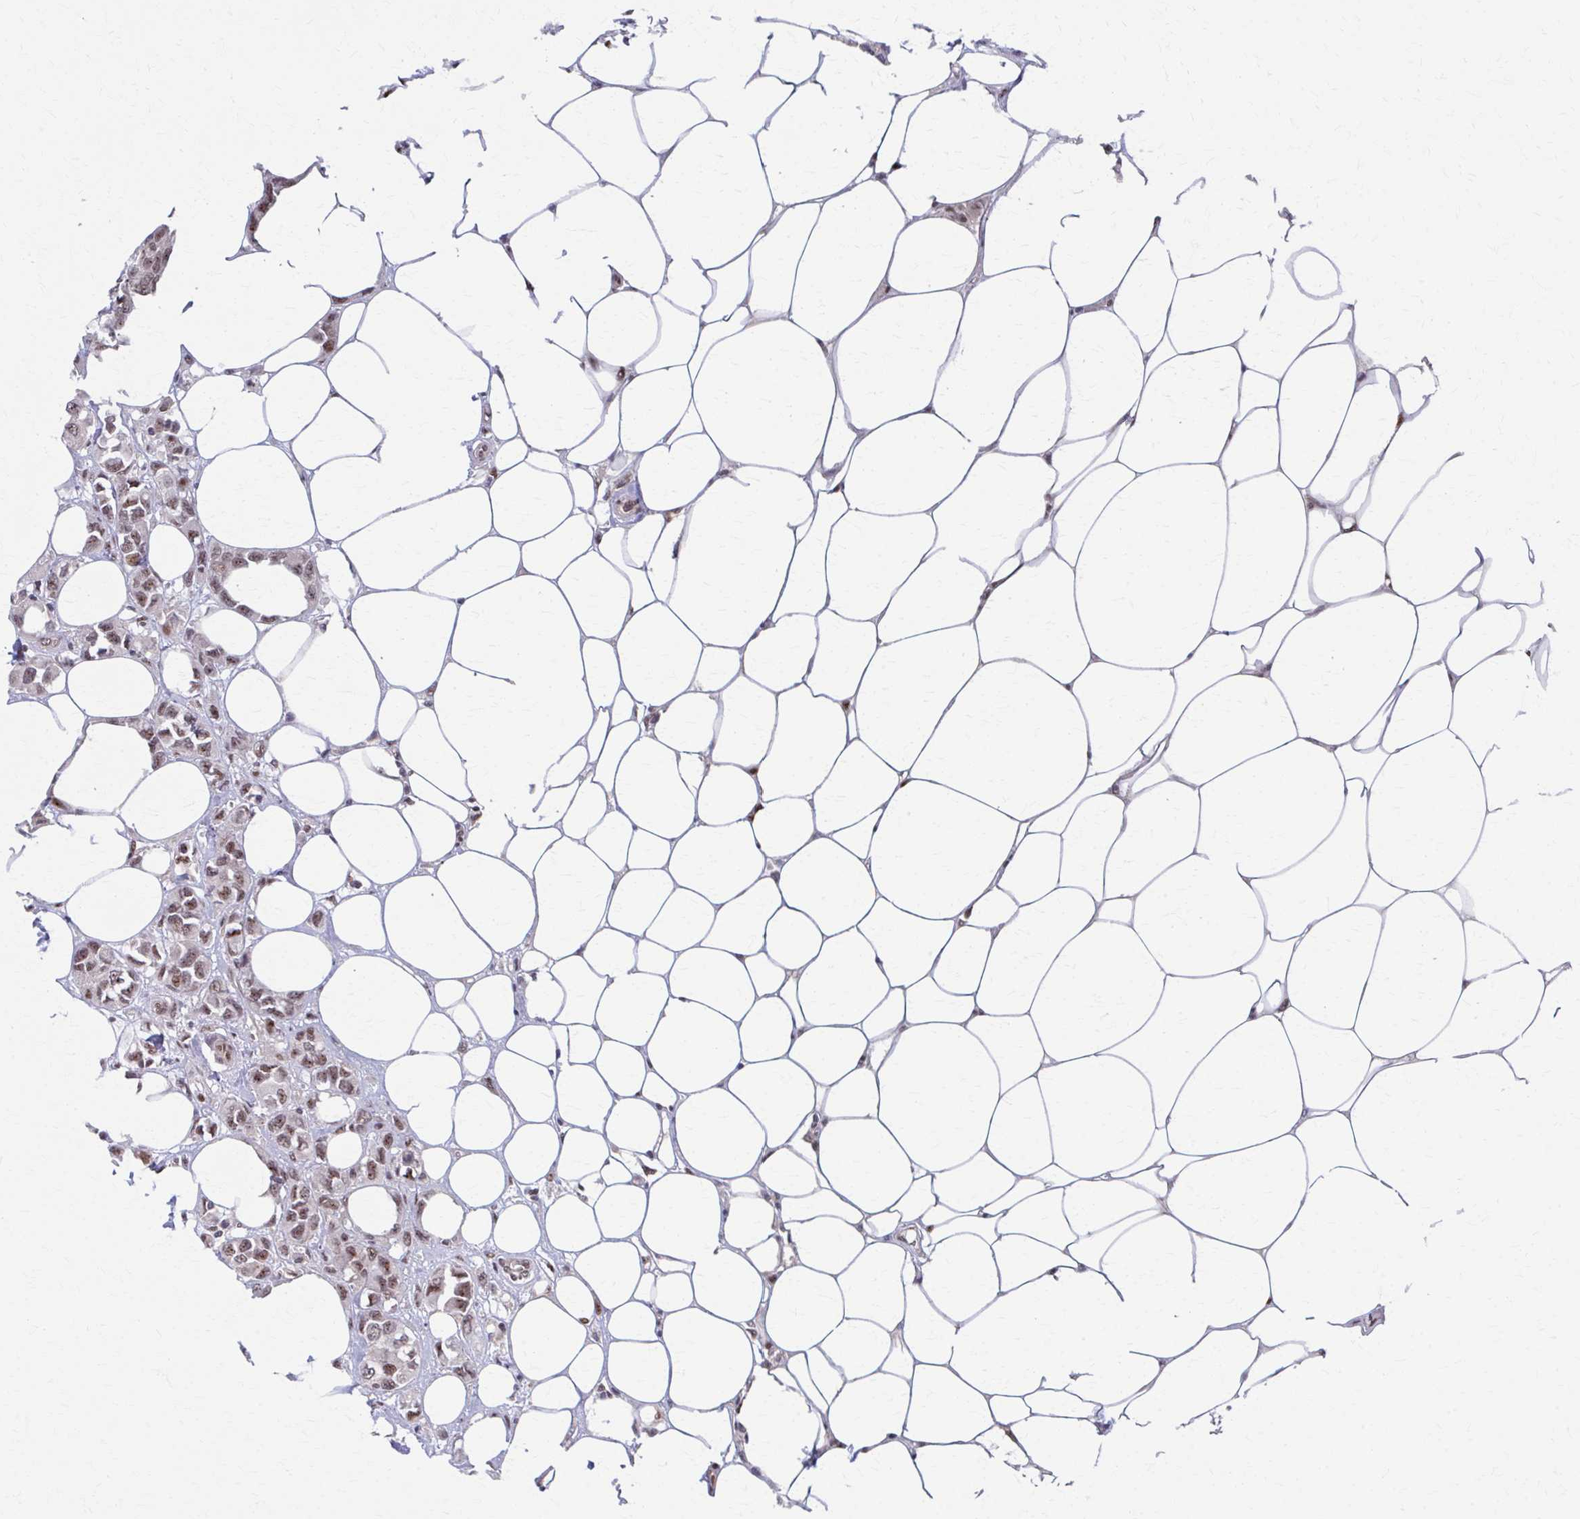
{"staining": {"intensity": "moderate", "quantity": ">75%", "location": "nuclear"}, "tissue": "breast cancer", "cell_type": "Tumor cells", "image_type": "cancer", "snomed": [{"axis": "morphology", "description": "Lobular carcinoma"}, {"axis": "topography", "description": "Breast"}], "caption": "The histopathology image displays staining of breast lobular carcinoma, revealing moderate nuclear protein positivity (brown color) within tumor cells.", "gene": "SETBP1", "patient": {"sex": "female", "age": 91}}